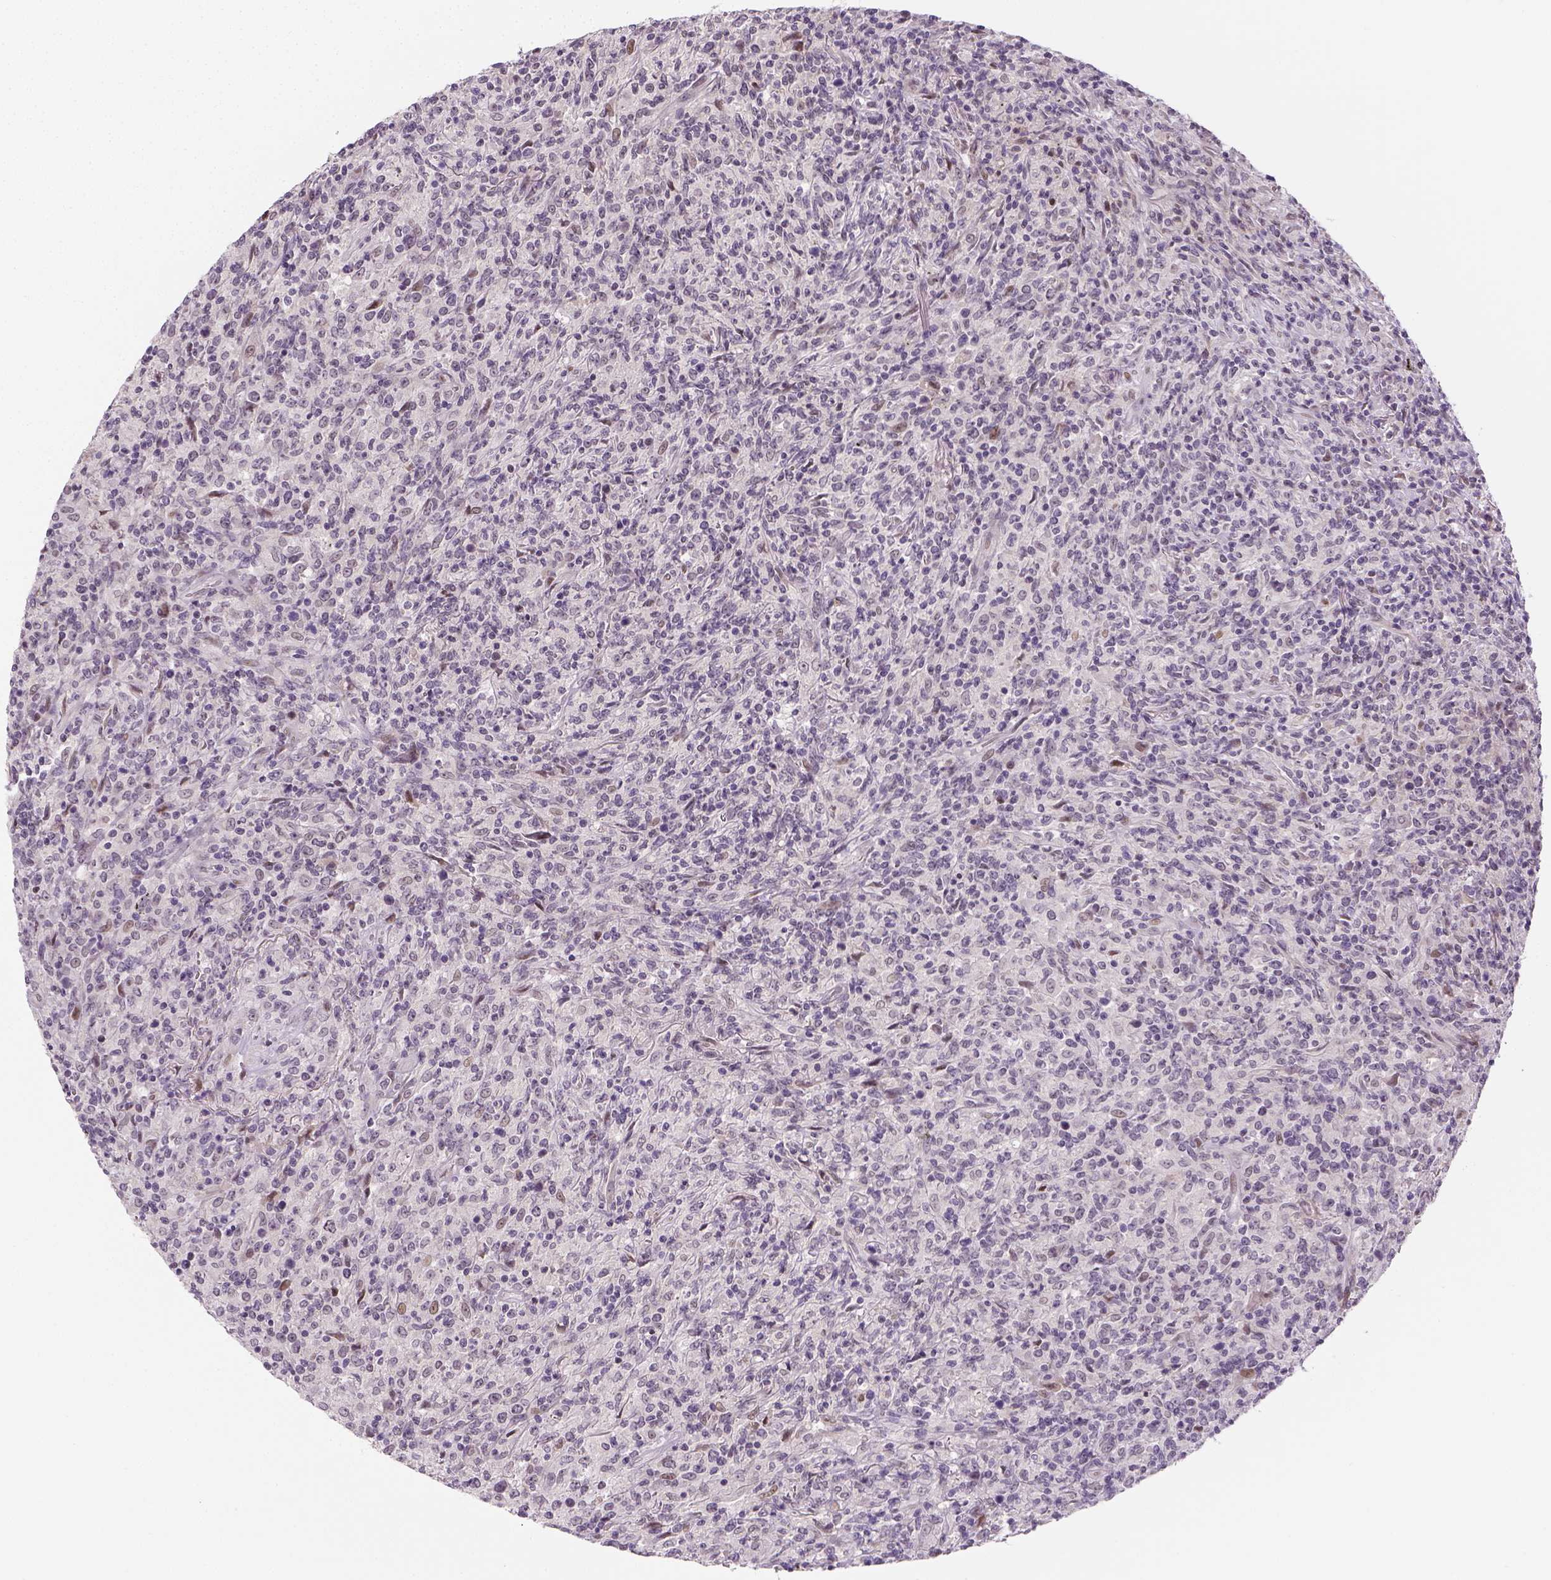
{"staining": {"intensity": "negative", "quantity": "none", "location": "none"}, "tissue": "lymphoma", "cell_type": "Tumor cells", "image_type": "cancer", "snomed": [{"axis": "morphology", "description": "Malignant lymphoma, non-Hodgkin's type, High grade"}, {"axis": "topography", "description": "Lung"}], "caption": "DAB (3,3'-diaminobenzidine) immunohistochemical staining of human malignant lymphoma, non-Hodgkin's type (high-grade) reveals no significant staining in tumor cells.", "gene": "MAGEB3", "patient": {"sex": "male", "age": 79}}